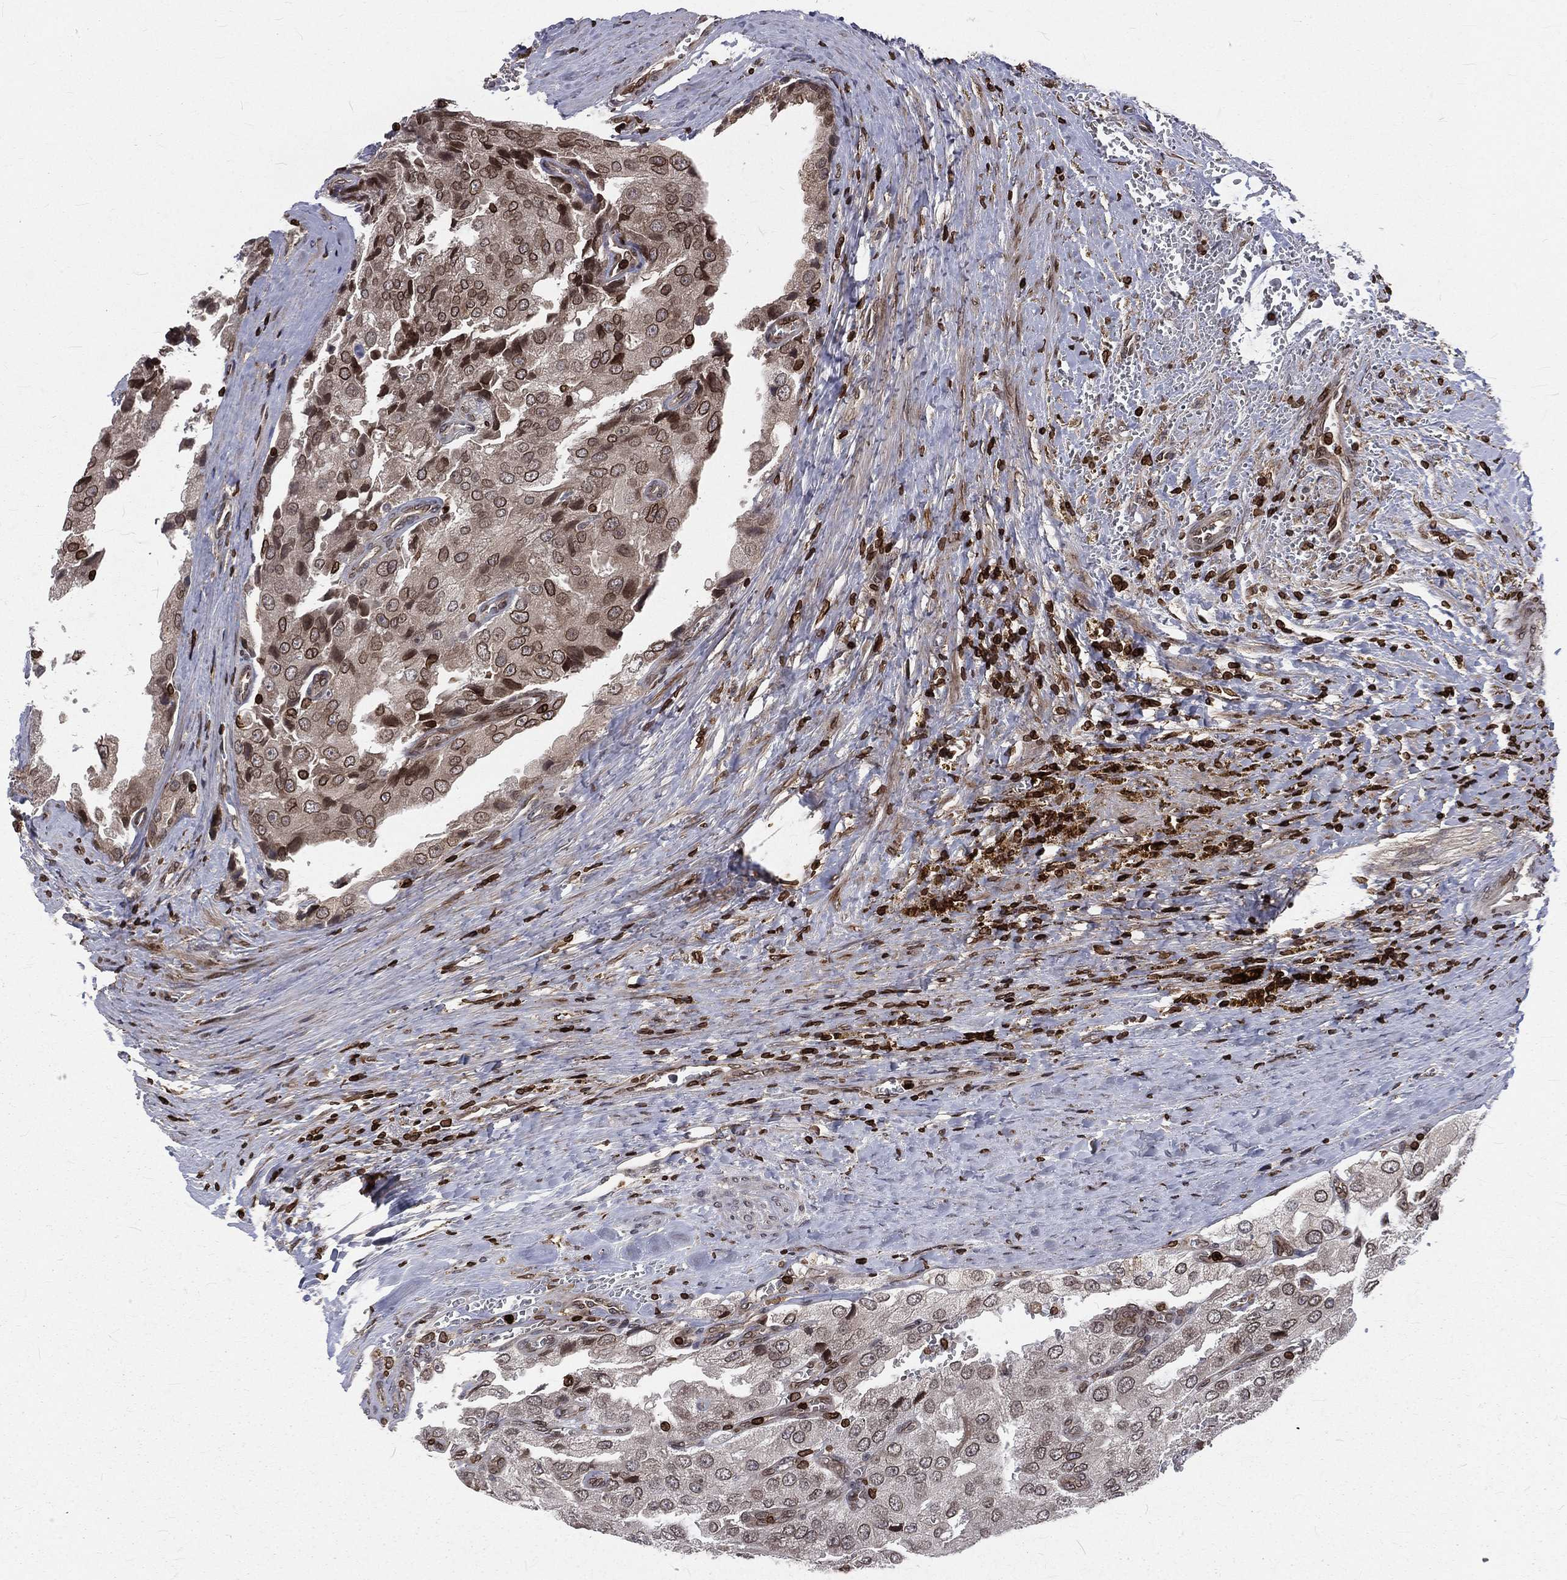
{"staining": {"intensity": "moderate", "quantity": "<25%", "location": "cytoplasmic/membranous,nuclear"}, "tissue": "prostate cancer", "cell_type": "Tumor cells", "image_type": "cancer", "snomed": [{"axis": "morphology", "description": "Adenocarcinoma, NOS"}, {"axis": "topography", "description": "Prostate and seminal vesicle, NOS"}, {"axis": "topography", "description": "Prostate"}], "caption": "Prostate cancer (adenocarcinoma) was stained to show a protein in brown. There is low levels of moderate cytoplasmic/membranous and nuclear expression in approximately <25% of tumor cells.", "gene": "LBR", "patient": {"sex": "male", "age": 67}}